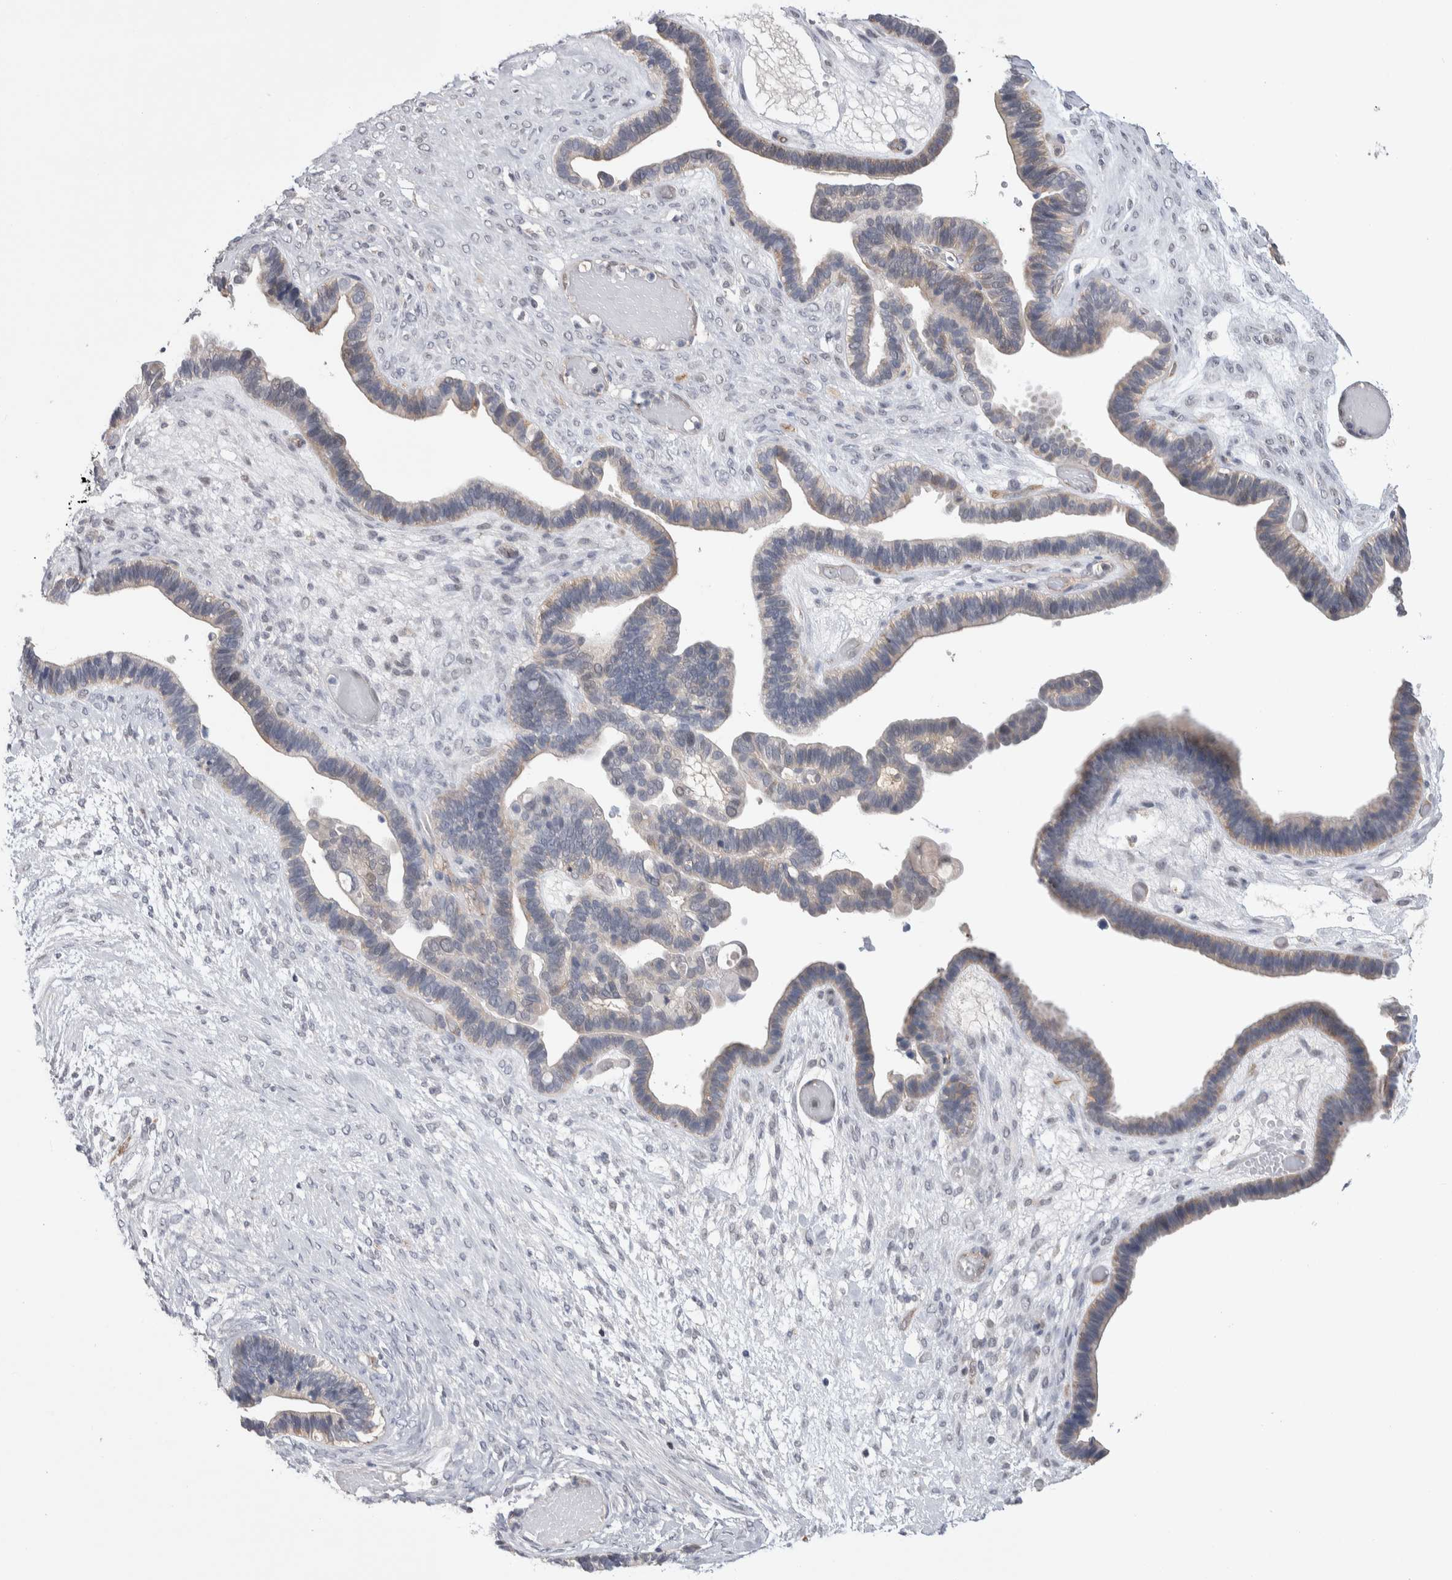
{"staining": {"intensity": "weak", "quantity": "<25%", "location": "cytoplasmic/membranous"}, "tissue": "ovarian cancer", "cell_type": "Tumor cells", "image_type": "cancer", "snomed": [{"axis": "morphology", "description": "Cystadenocarcinoma, serous, NOS"}, {"axis": "topography", "description": "Ovary"}], "caption": "Ovarian cancer (serous cystadenocarcinoma) was stained to show a protein in brown. There is no significant positivity in tumor cells.", "gene": "ZBTB49", "patient": {"sex": "female", "age": 56}}